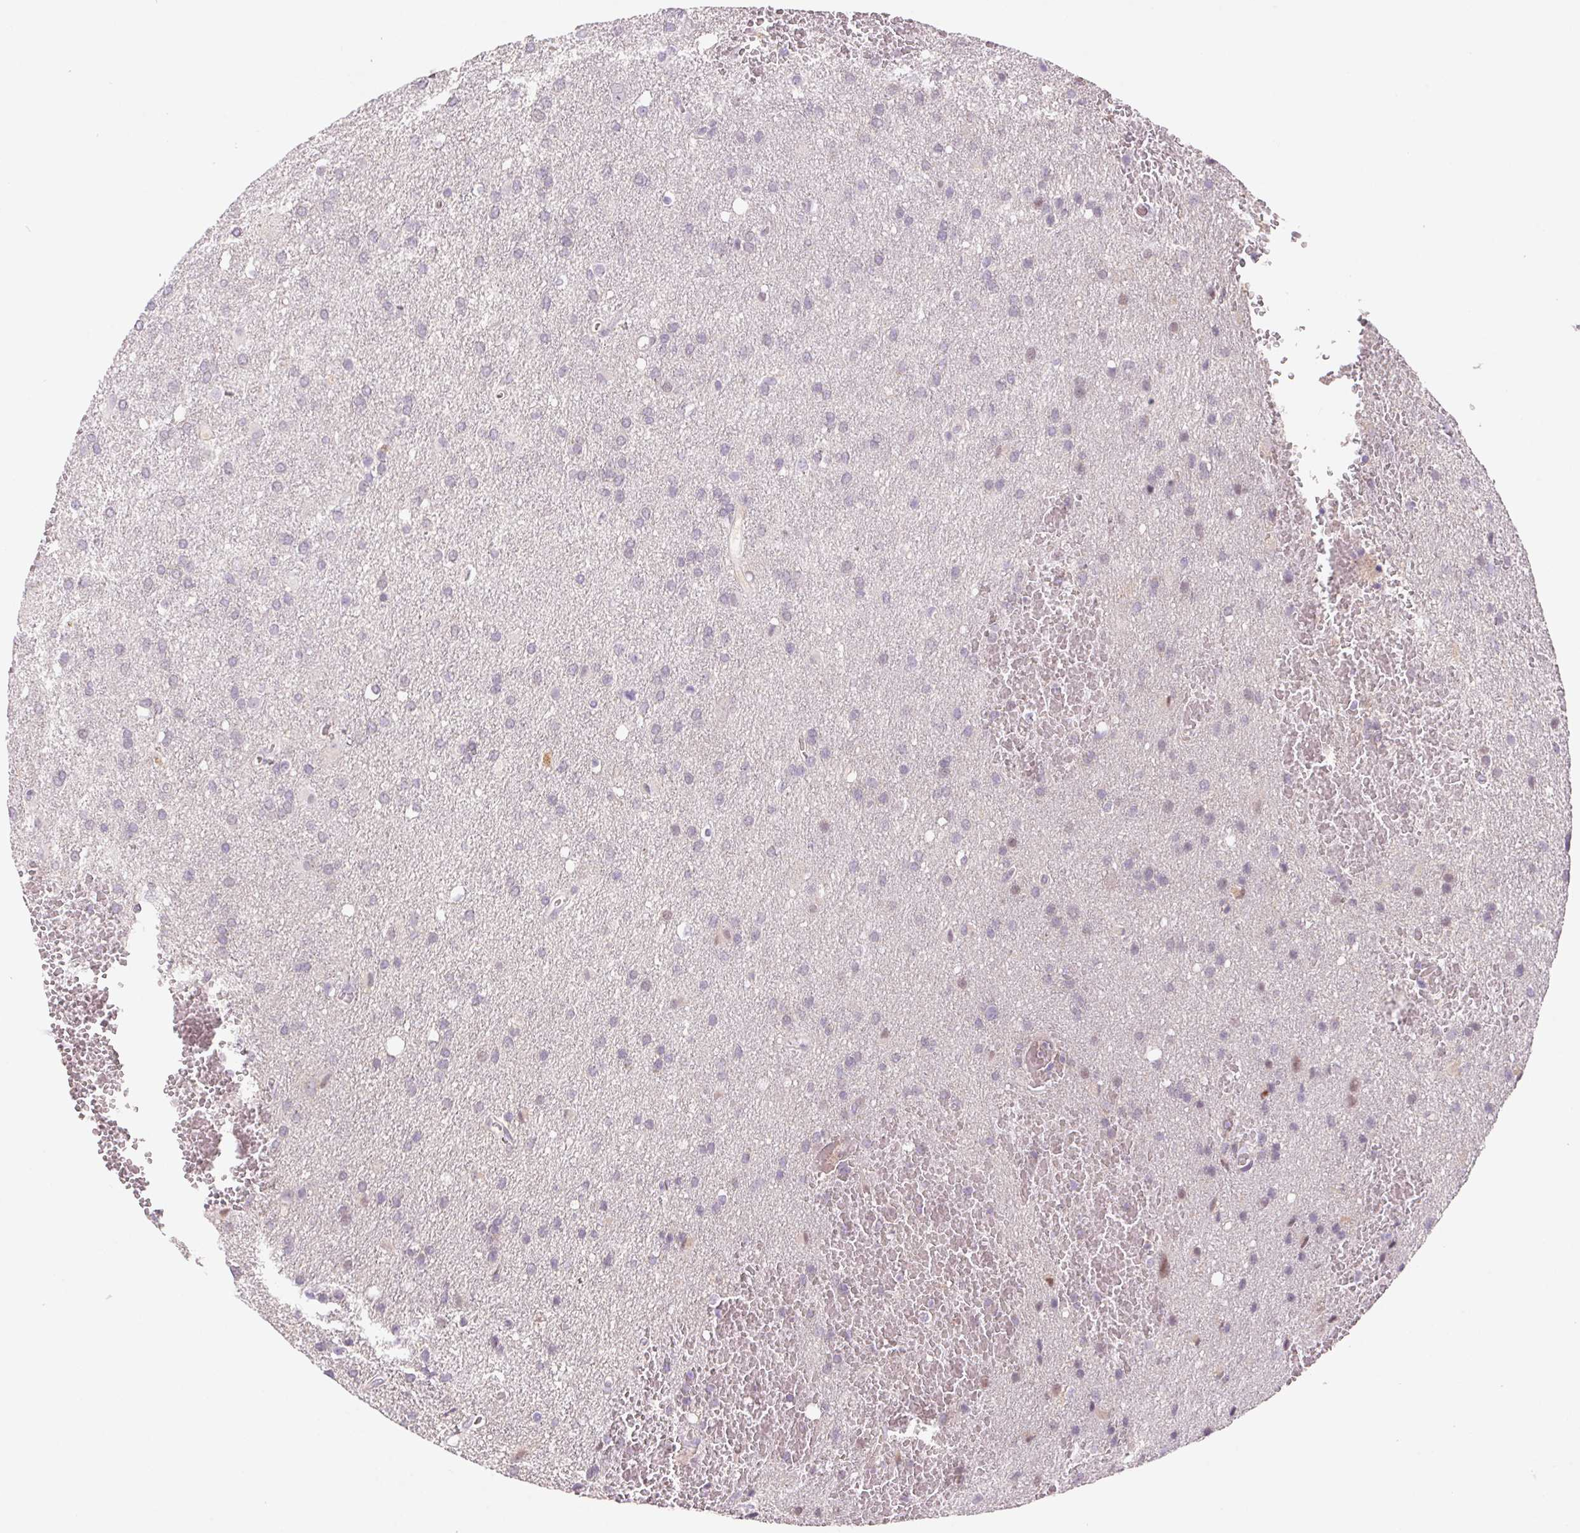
{"staining": {"intensity": "negative", "quantity": "none", "location": "none"}, "tissue": "glioma", "cell_type": "Tumor cells", "image_type": "cancer", "snomed": [{"axis": "morphology", "description": "Glioma, malignant, Low grade"}, {"axis": "topography", "description": "Brain"}], "caption": "Immunohistochemical staining of human glioma displays no significant expression in tumor cells.", "gene": "KRT1", "patient": {"sex": "male", "age": 66}}